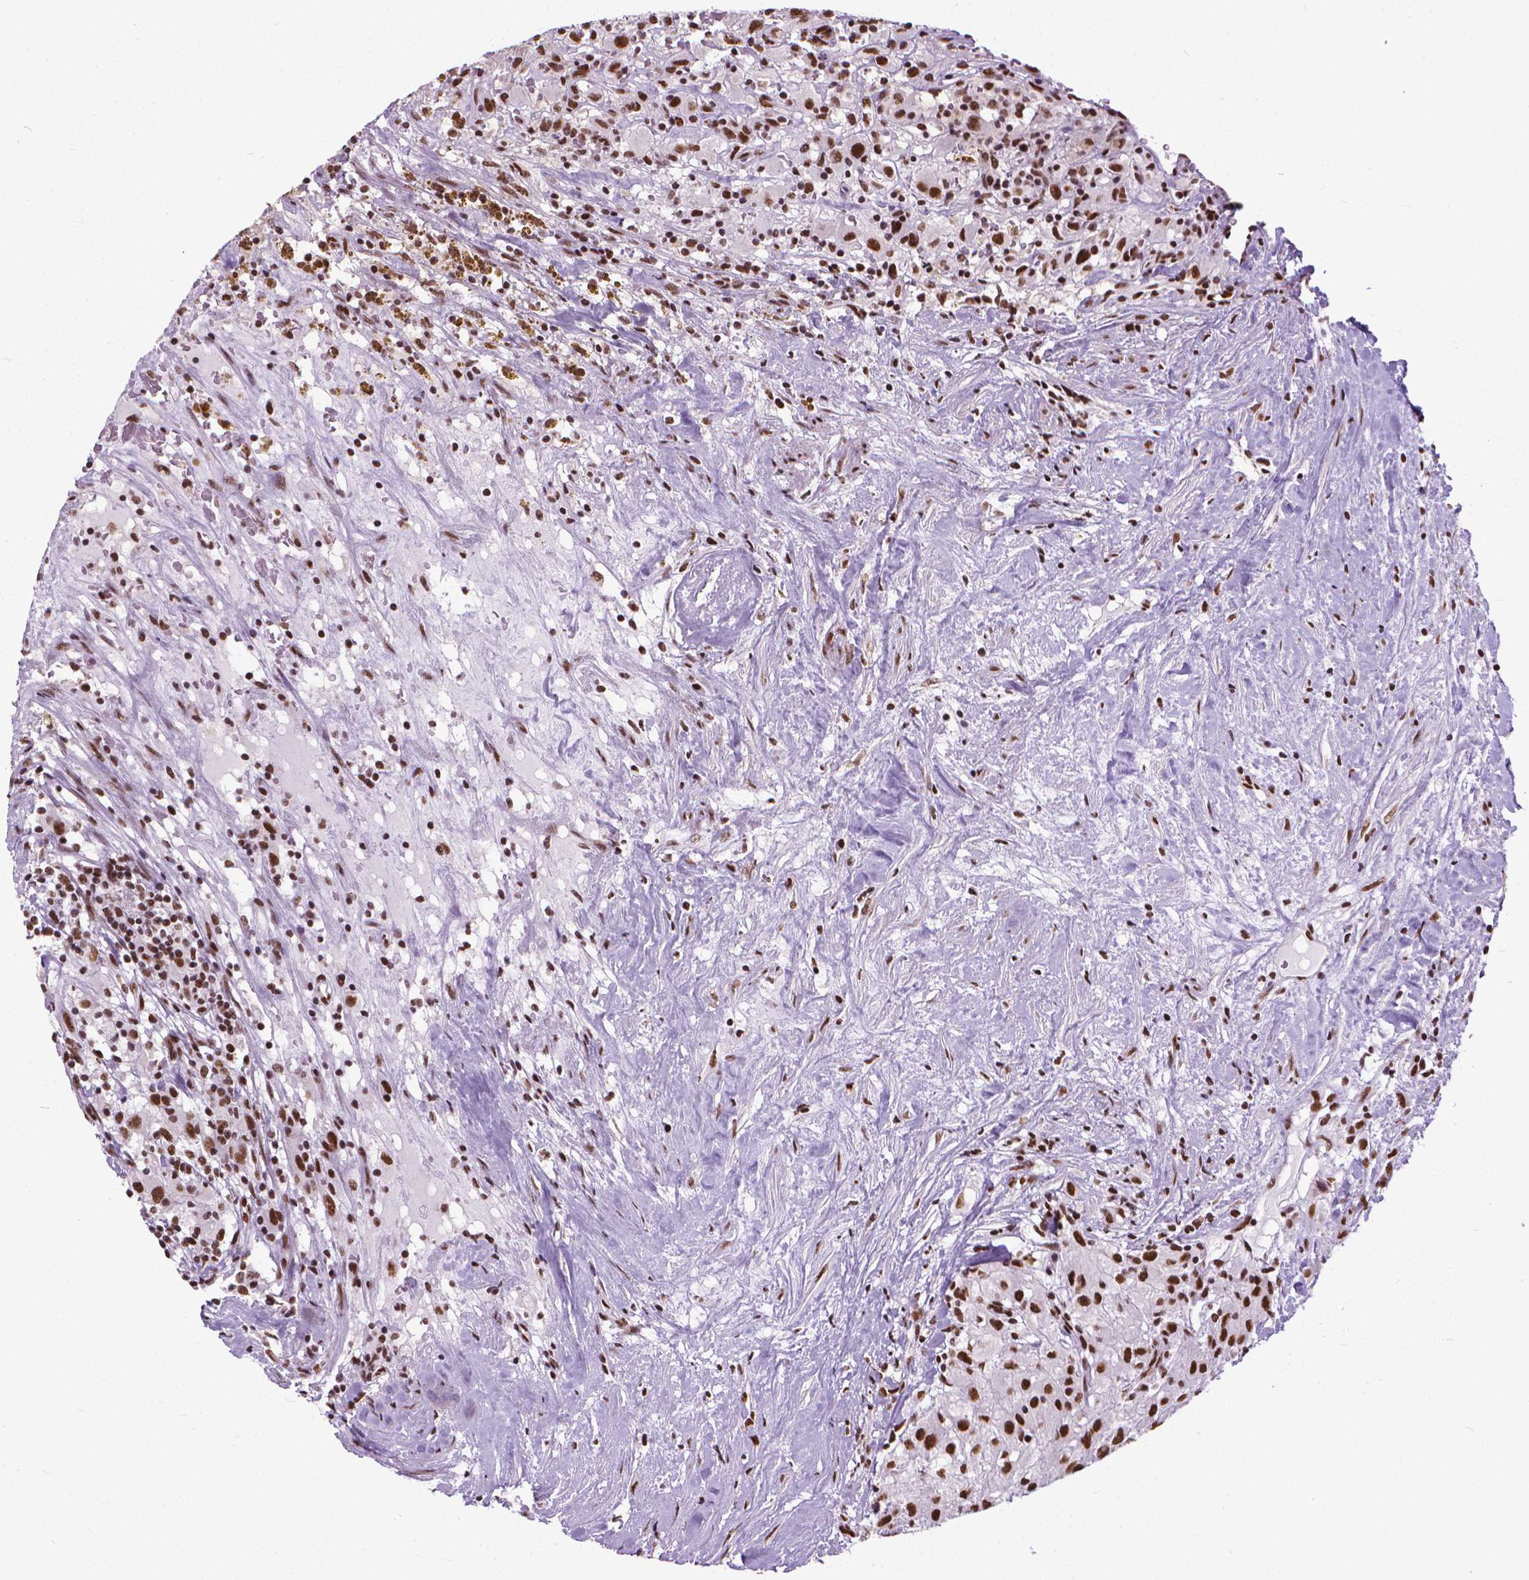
{"staining": {"intensity": "strong", "quantity": ">75%", "location": "nuclear"}, "tissue": "renal cancer", "cell_type": "Tumor cells", "image_type": "cancer", "snomed": [{"axis": "morphology", "description": "Adenocarcinoma, NOS"}, {"axis": "topography", "description": "Kidney"}], "caption": "IHC (DAB (3,3'-diaminobenzidine)) staining of renal cancer exhibits strong nuclear protein expression in about >75% of tumor cells.", "gene": "AKAP8", "patient": {"sex": "female", "age": 67}}